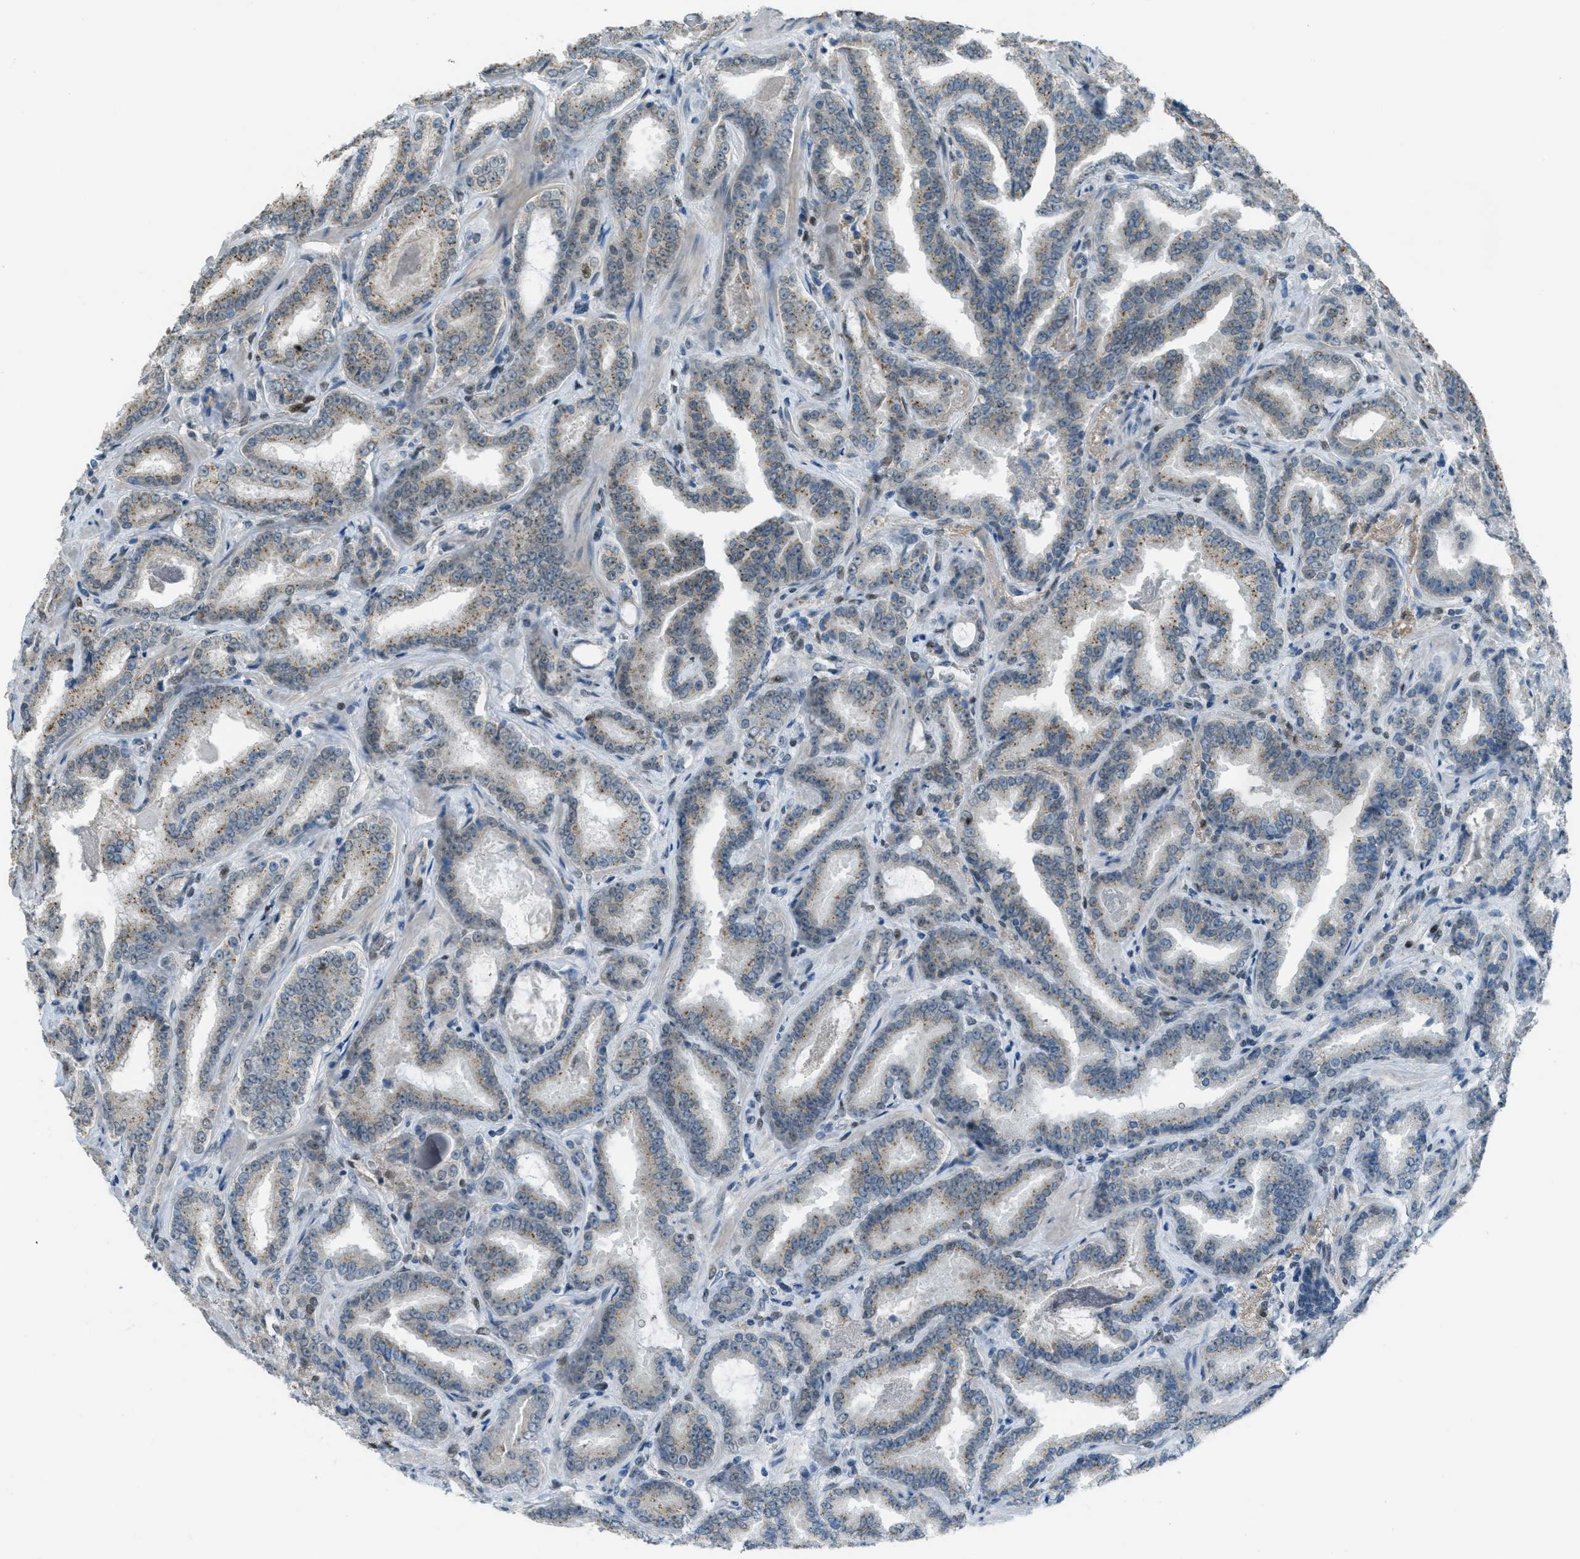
{"staining": {"intensity": "weak", "quantity": "25%-75%", "location": "cytoplasmic/membranous"}, "tissue": "prostate cancer", "cell_type": "Tumor cells", "image_type": "cancer", "snomed": [{"axis": "morphology", "description": "Adenocarcinoma, Low grade"}, {"axis": "topography", "description": "Prostate"}], "caption": "Immunohistochemistry (DAB (3,3'-diaminobenzidine)) staining of low-grade adenocarcinoma (prostate) exhibits weak cytoplasmic/membranous protein positivity in approximately 25%-75% of tumor cells. (Stains: DAB (3,3'-diaminobenzidine) in brown, nuclei in blue, Microscopy: brightfield microscopy at high magnification).", "gene": "TCF3", "patient": {"sex": "male", "age": 60}}